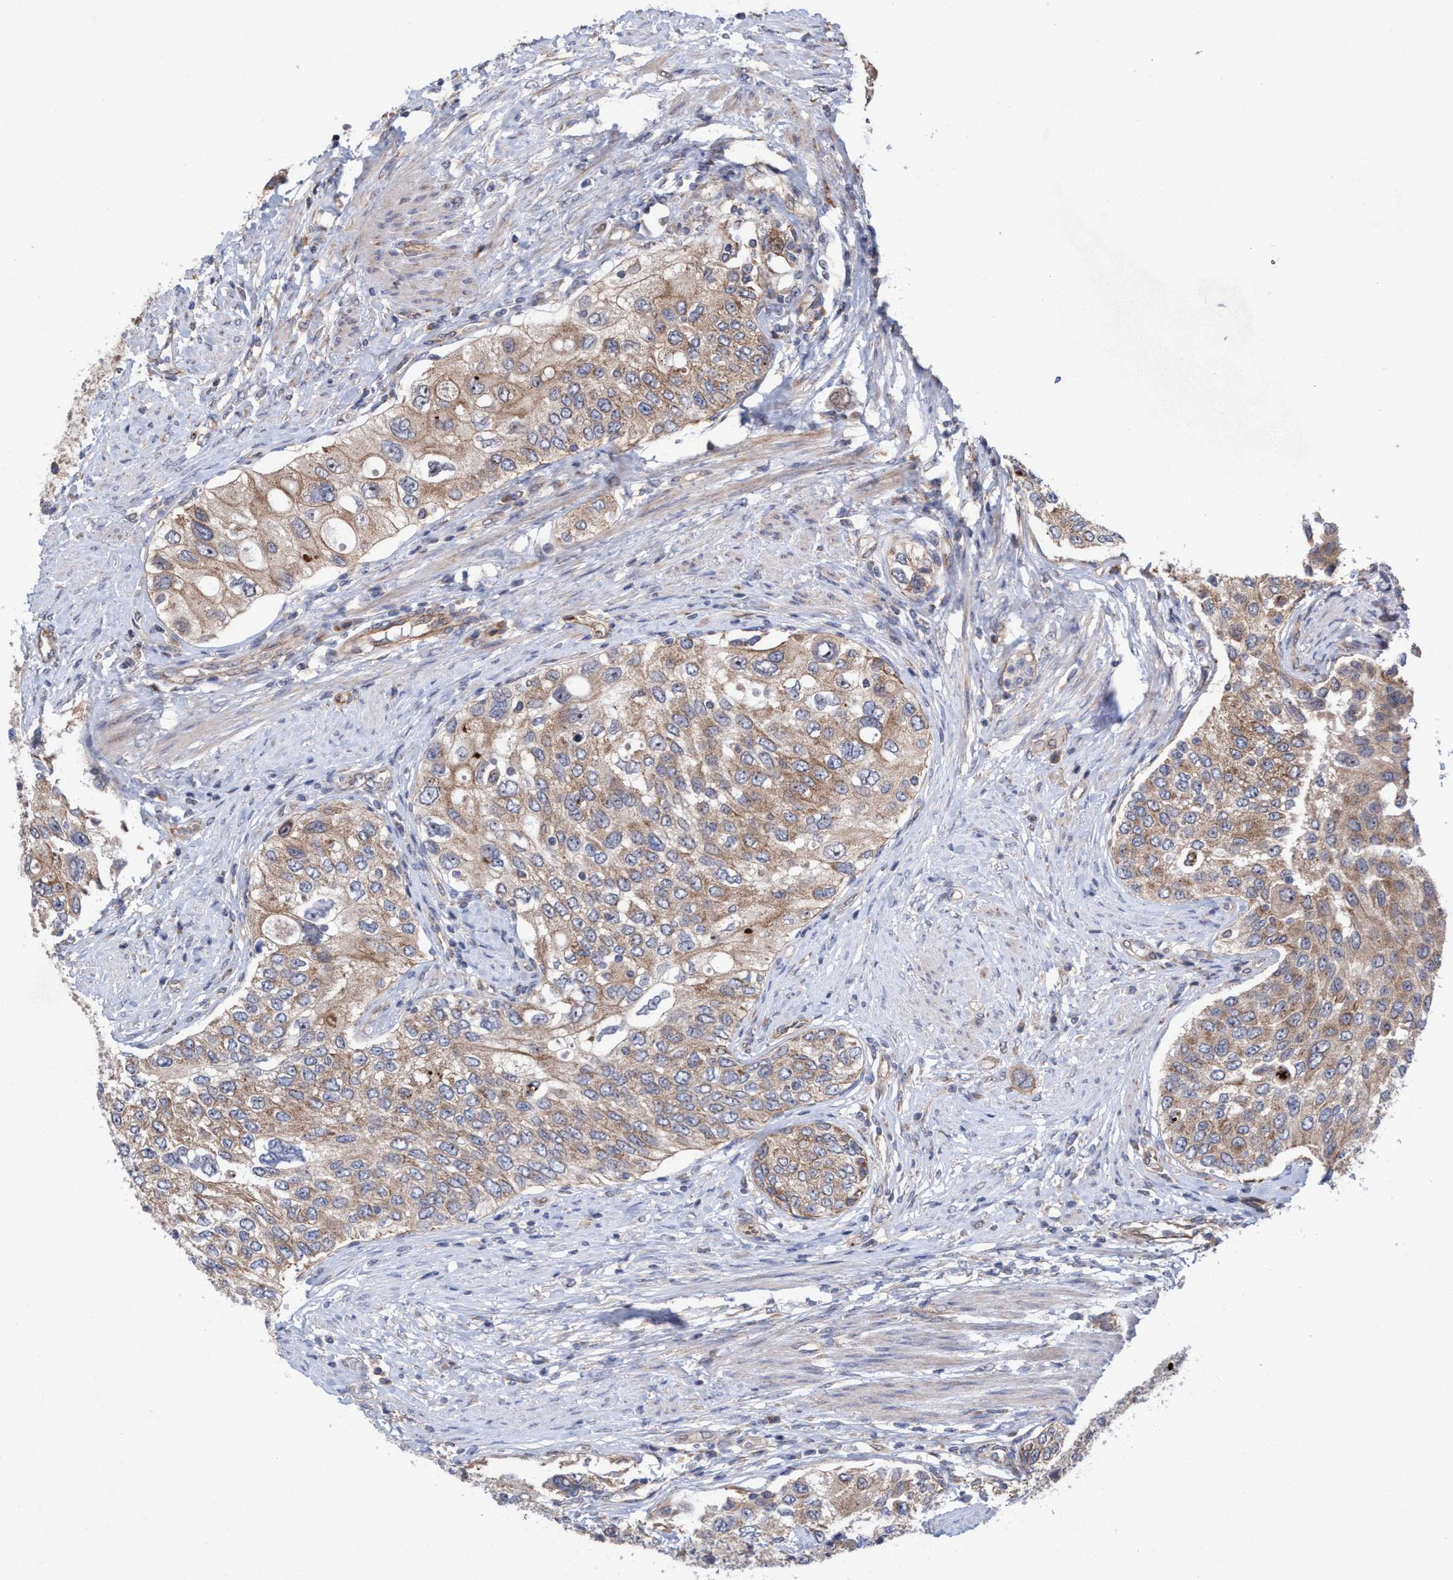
{"staining": {"intensity": "moderate", "quantity": ">75%", "location": "cytoplasmic/membranous"}, "tissue": "urothelial cancer", "cell_type": "Tumor cells", "image_type": "cancer", "snomed": [{"axis": "morphology", "description": "Urothelial carcinoma, High grade"}, {"axis": "topography", "description": "Urinary bladder"}], "caption": "A medium amount of moderate cytoplasmic/membranous positivity is appreciated in about >75% of tumor cells in high-grade urothelial carcinoma tissue. (Stains: DAB in brown, nuclei in blue, Microscopy: brightfield microscopy at high magnification).", "gene": "P2RY14", "patient": {"sex": "female", "age": 56}}